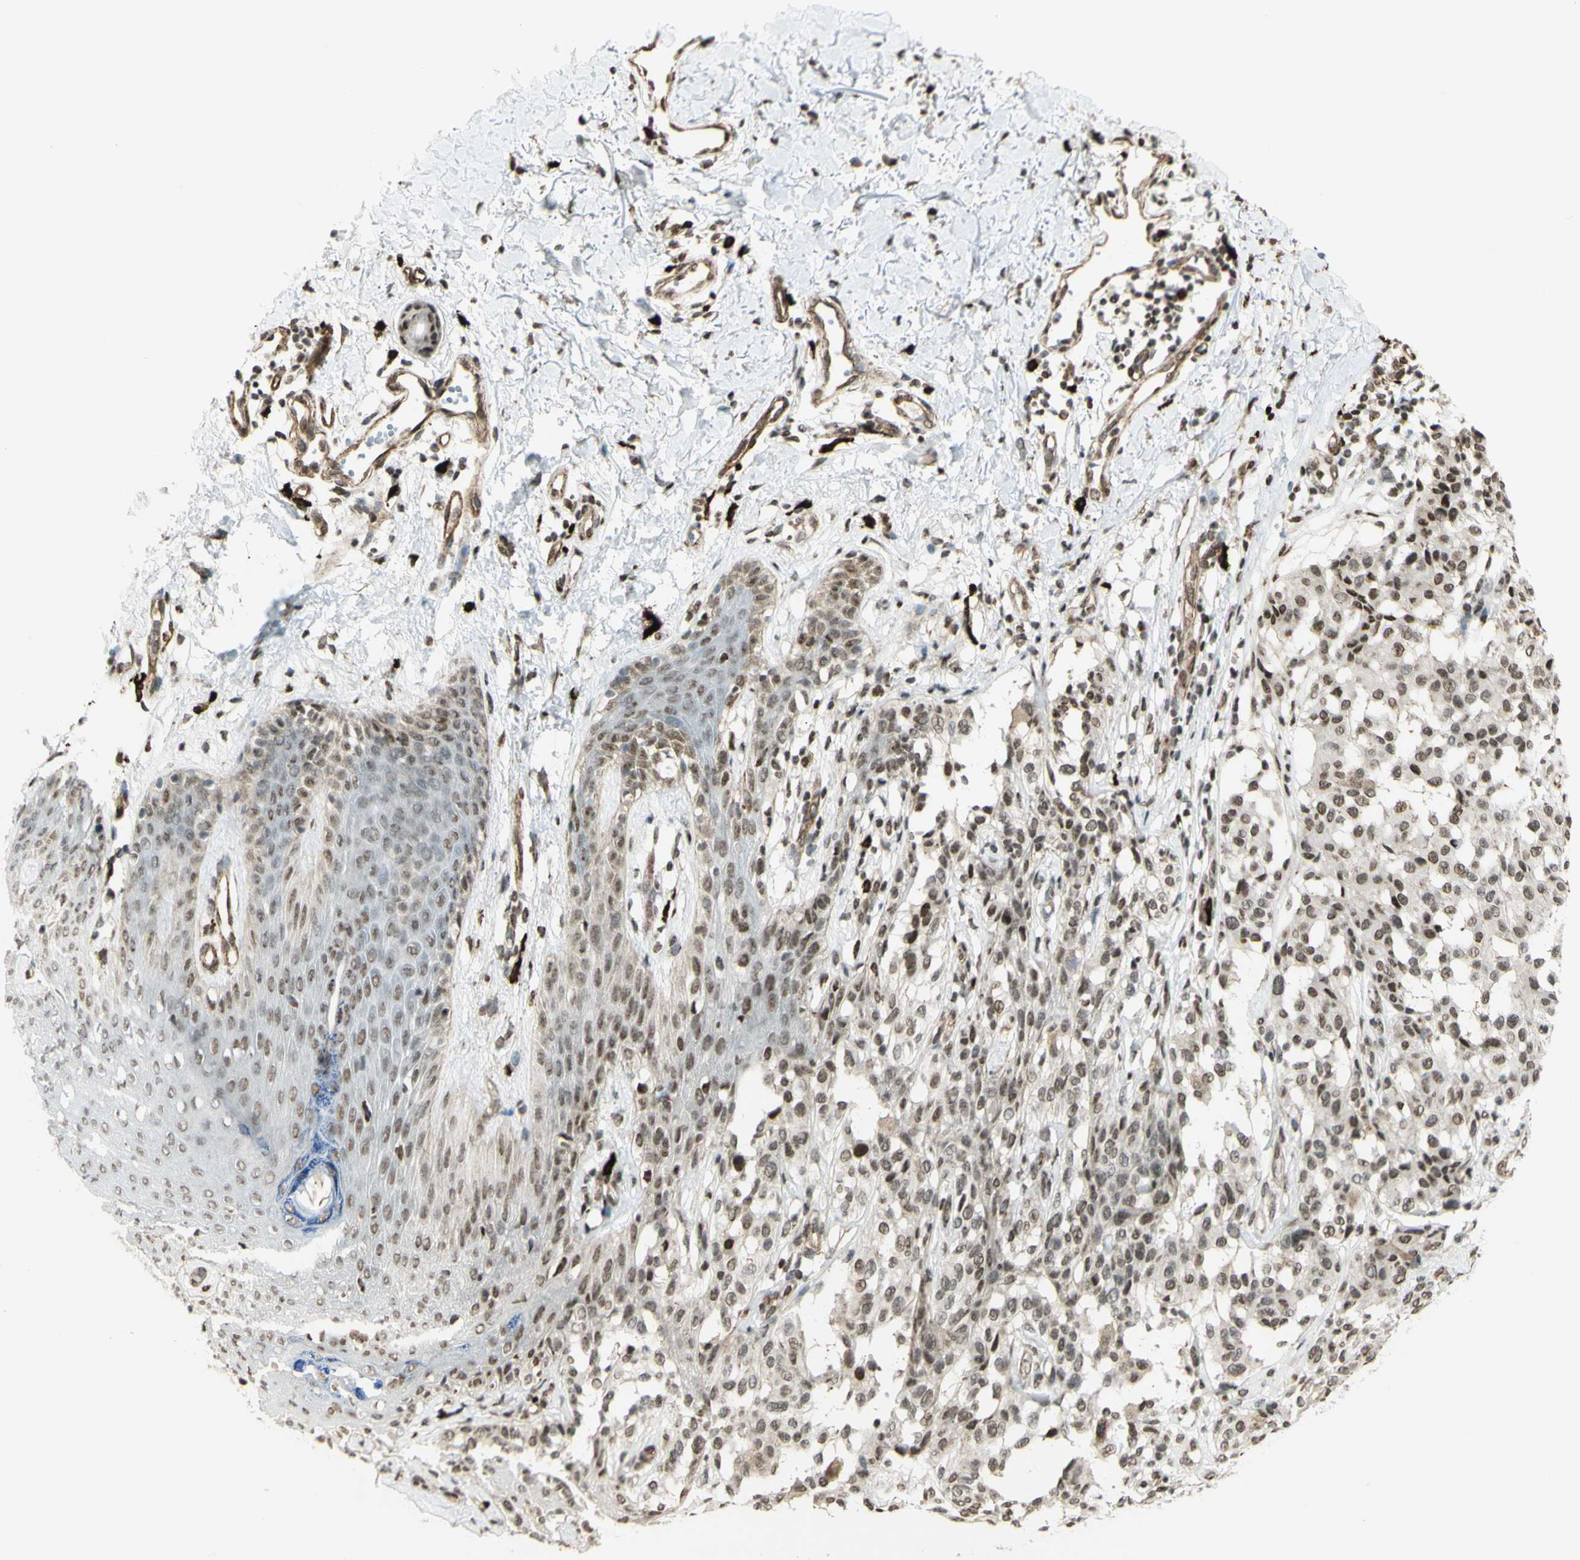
{"staining": {"intensity": "moderate", "quantity": ">75%", "location": "nuclear"}, "tissue": "melanoma", "cell_type": "Tumor cells", "image_type": "cancer", "snomed": [{"axis": "morphology", "description": "Malignant melanoma, NOS"}, {"axis": "topography", "description": "Skin"}], "caption": "Approximately >75% of tumor cells in human malignant melanoma demonstrate moderate nuclear protein positivity as visualized by brown immunohistochemical staining.", "gene": "ZMYM6", "patient": {"sex": "female", "age": 46}}